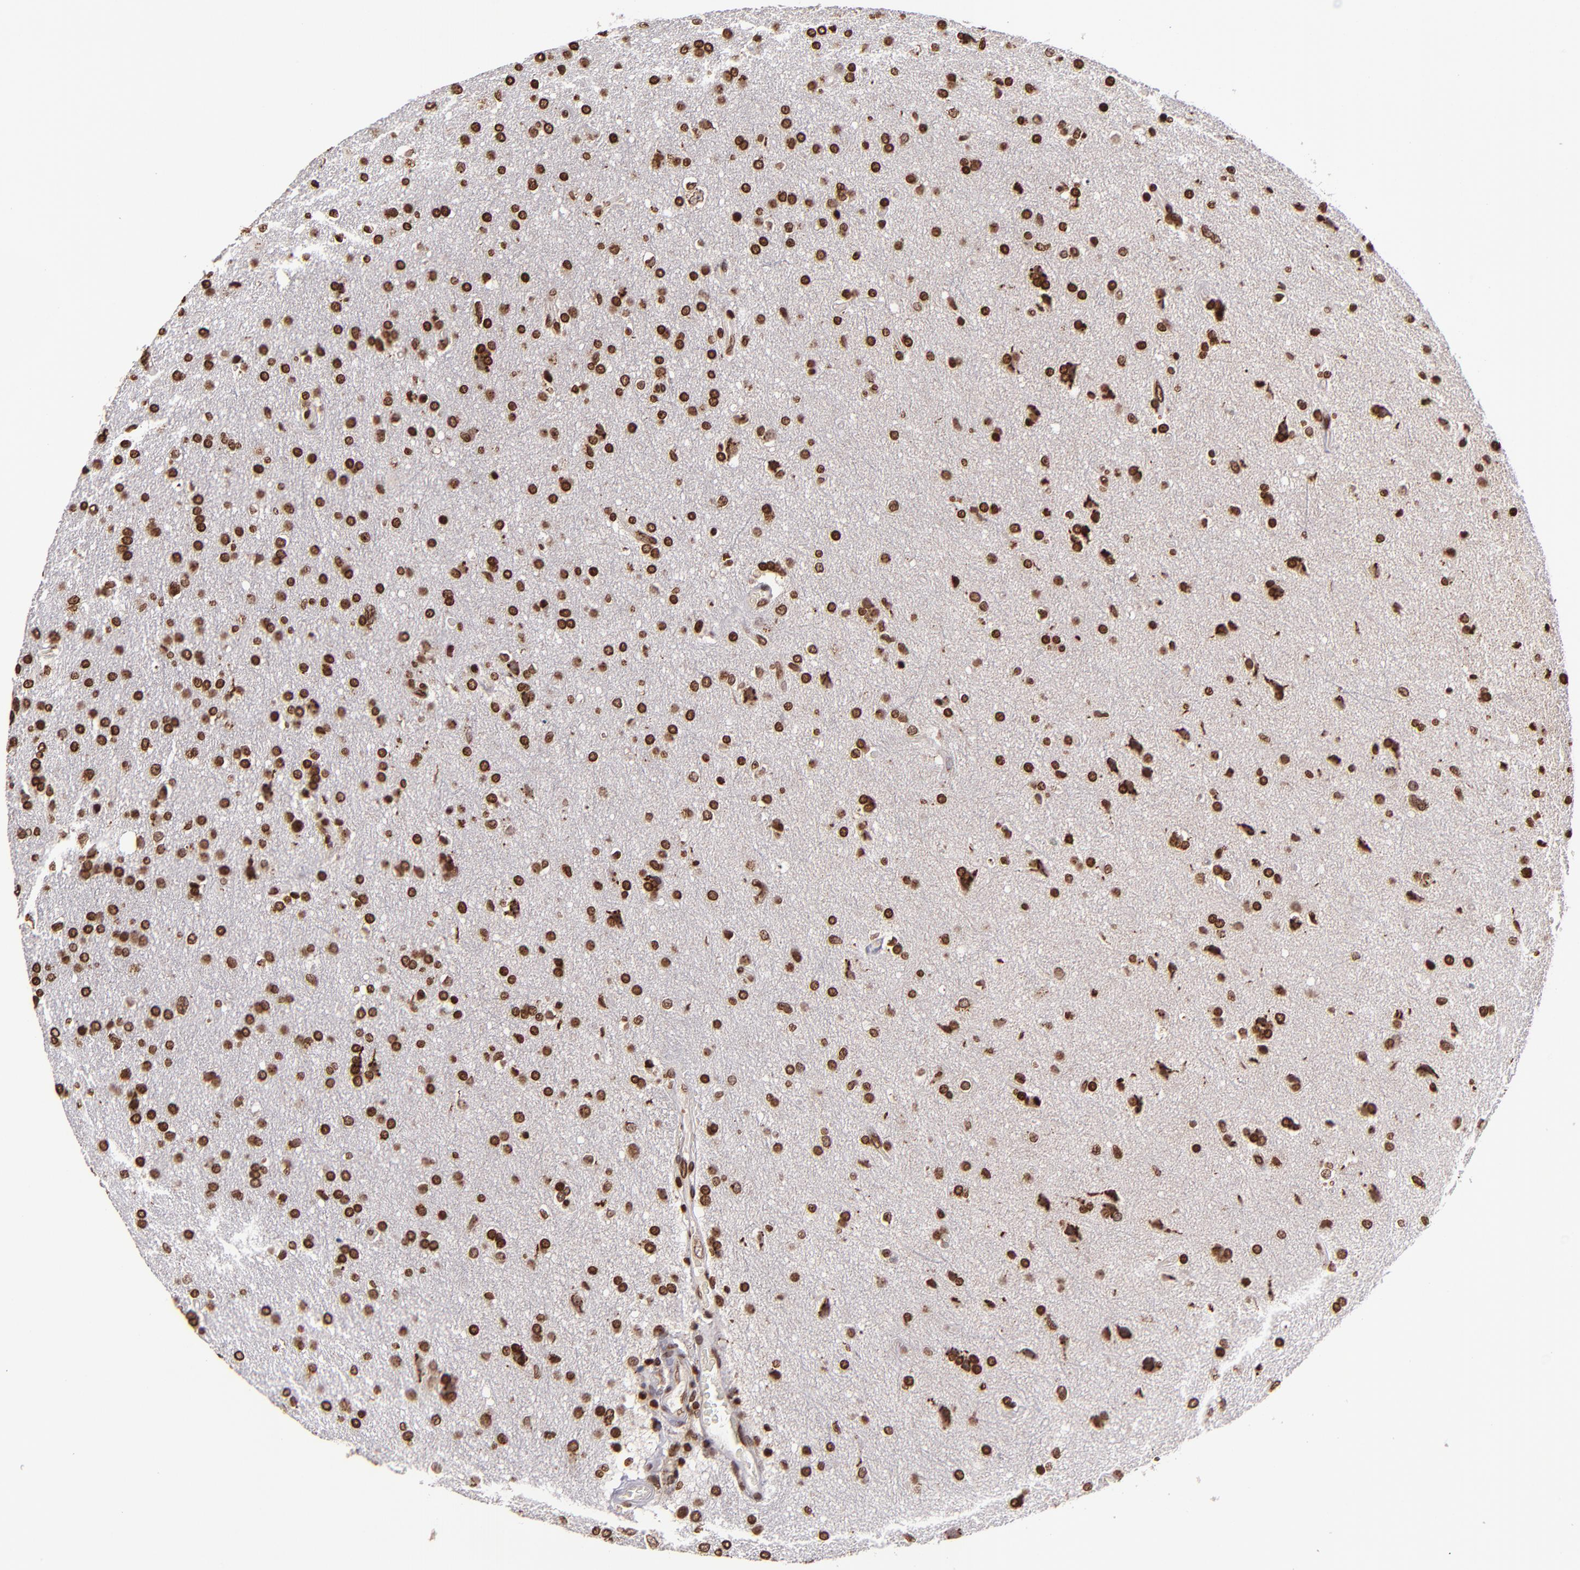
{"staining": {"intensity": "moderate", "quantity": ">75%", "location": "nuclear"}, "tissue": "glioma", "cell_type": "Tumor cells", "image_type": "cancer", "snomed": [{"axis": "morphology", "description": "Glioma, malignant, High grade"}, {"axis": "topography", "description": "Brain"}], "caption": "This histopathology image displays immunohistochemistry staining of human glioma, with medium moderate nuclear expression in approximately >75% of tumor cells.", "gene": "CSDC2", "patient": {"sex": "male", "age": 33}}